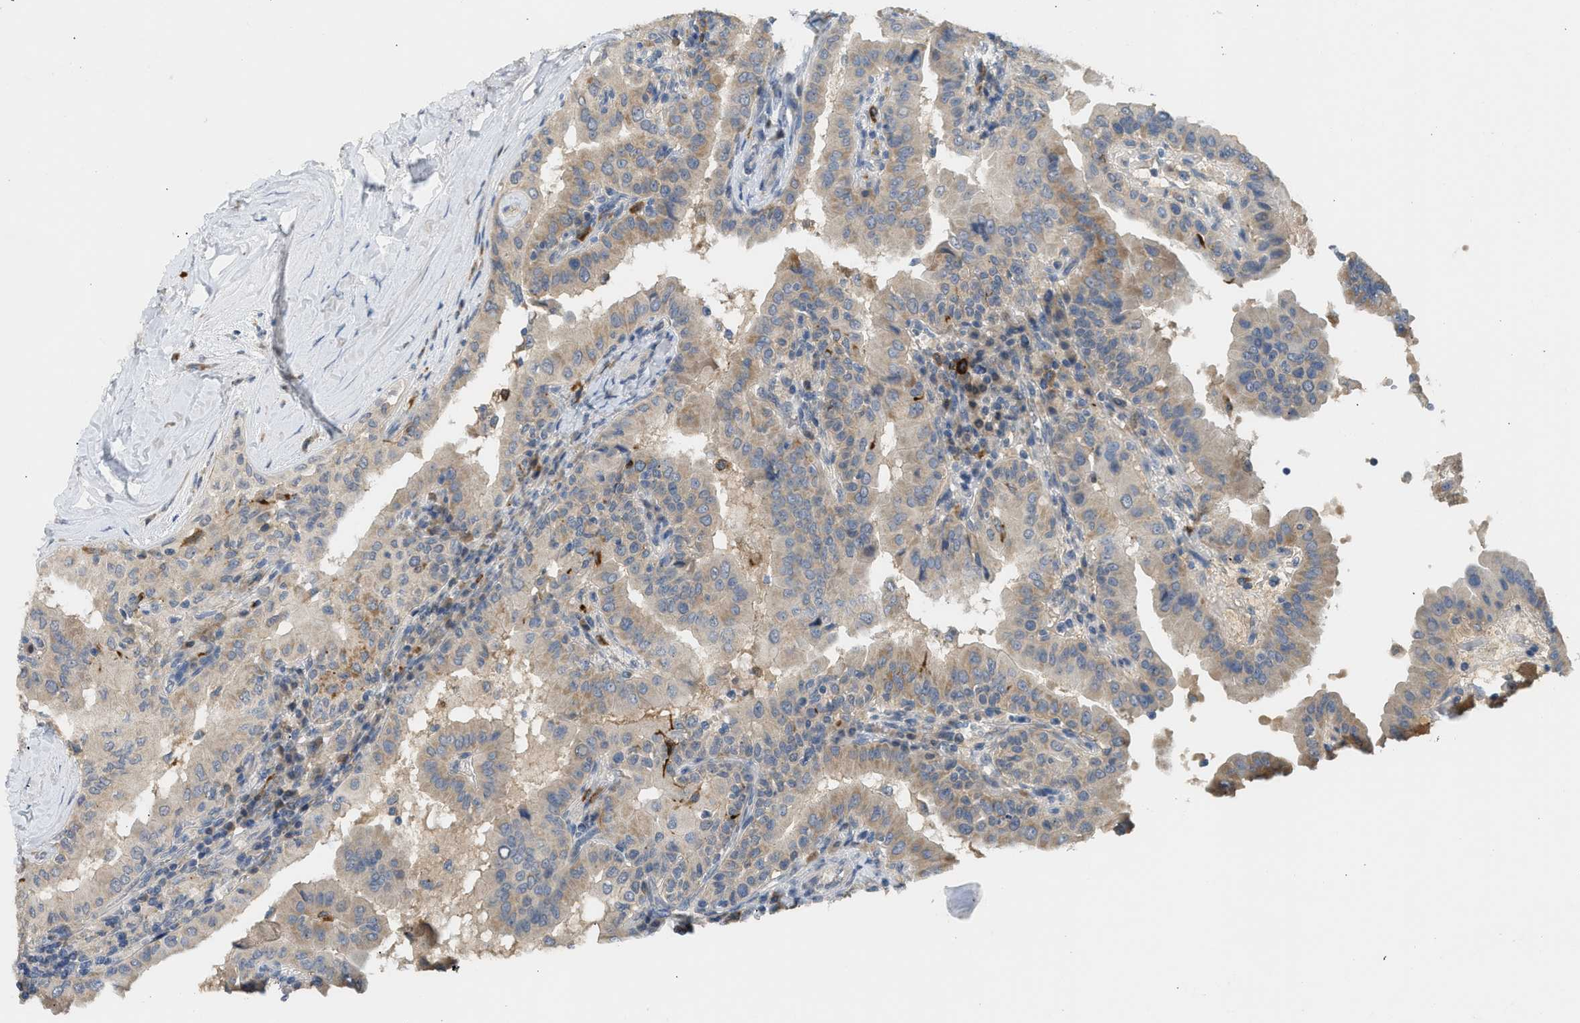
{"staining": {"intensity": "weak", "quantity": "25%-75%", "location": "cytoplasmic/membranous"}, "tissue": "thyroid cancer", "cell_type": "Tumor cells", "image_type": "cancer", "snomed": [{"axis": "morphology", "description": "Papillary adenocarcinoma, NOS"}, {"axis": "topography", "description": "Thyroid gland"}], "caption": "High-magnification brightfield microscopy of thyroid papillary adenocarcinoma stained with DAB (brown) and counterstained with hematoxylin (blue). tumor cells exhibit weak cytoplasmic/membranous staining is seen in approximately25%-75% of cells.", "gene": "RHBDF2", "patient": {"sex": "male", "age": 33}}